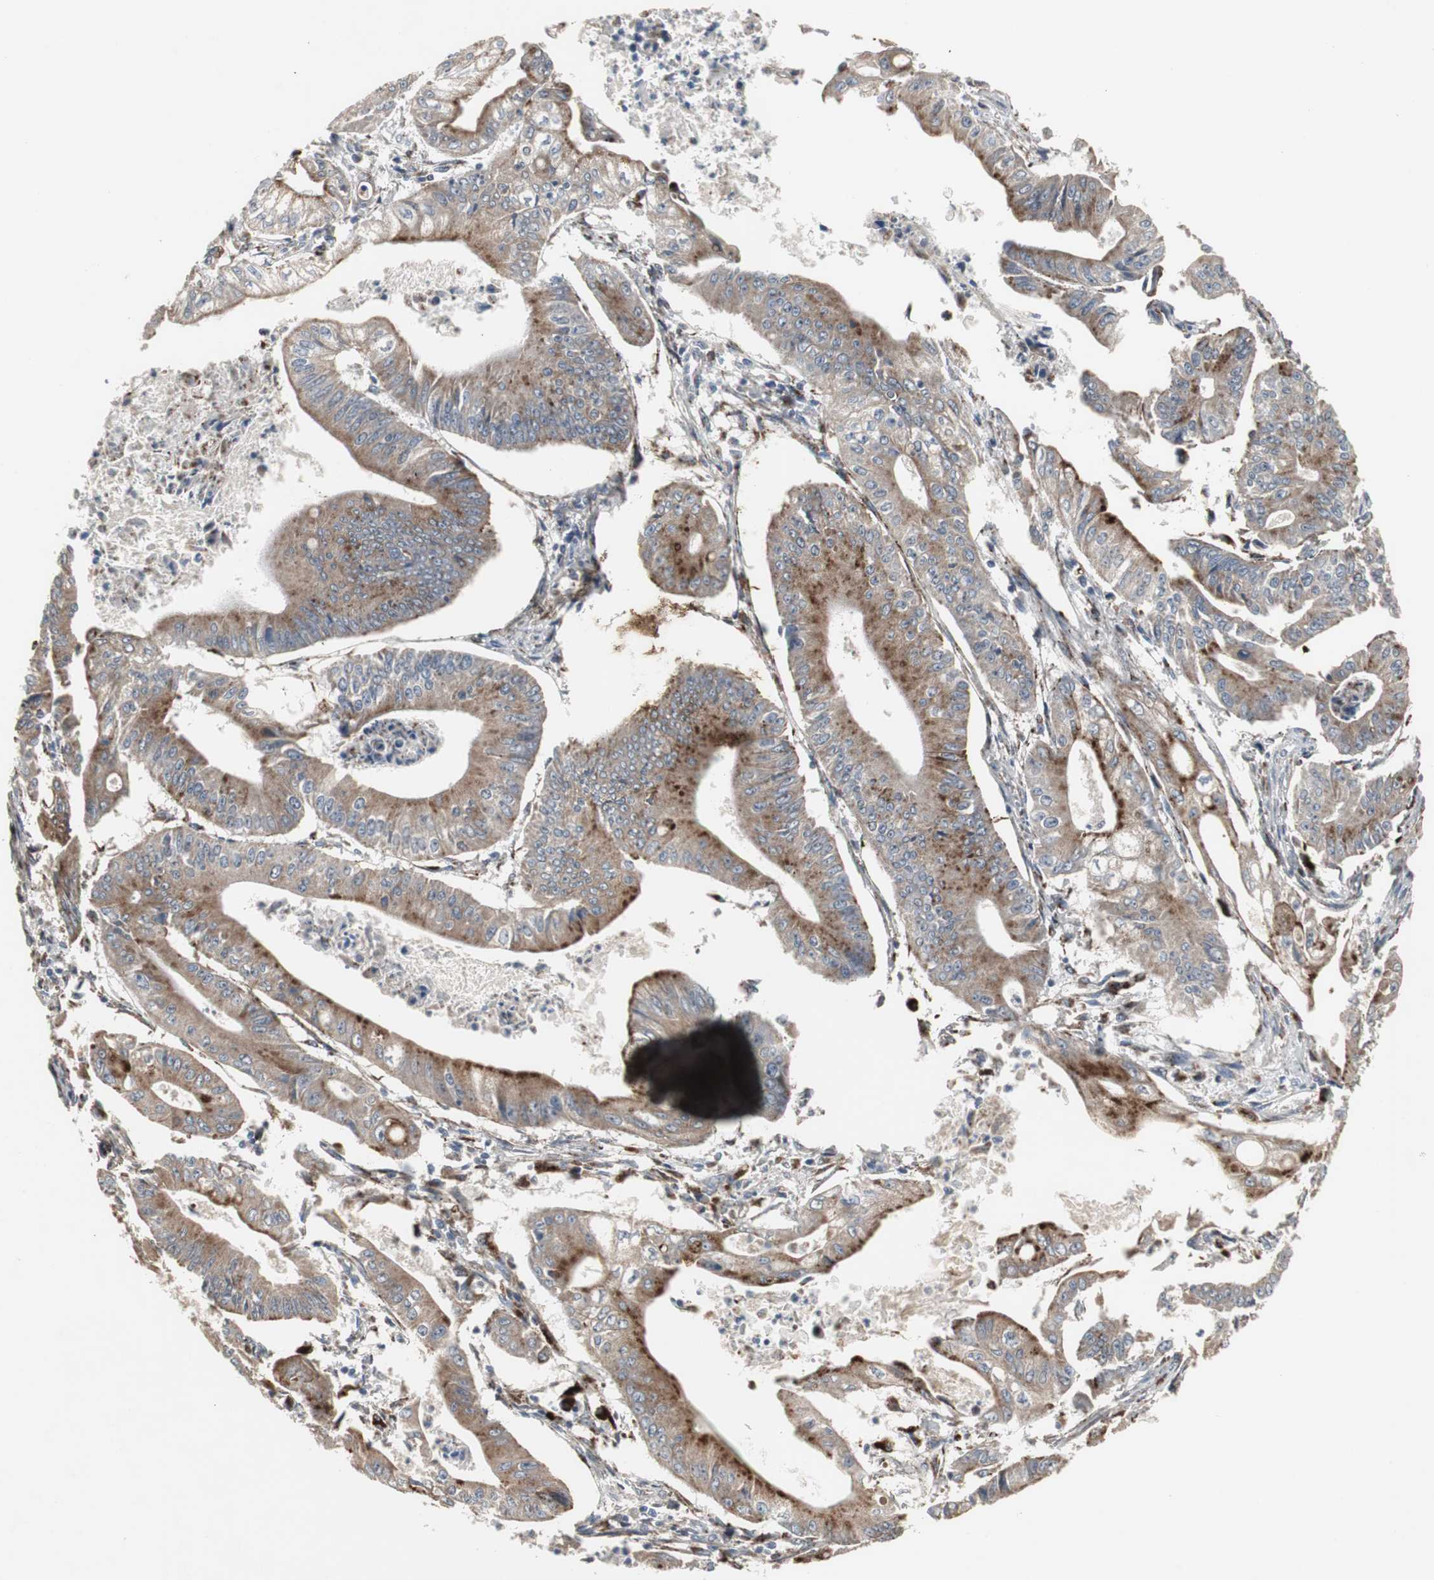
{"staining": {"intensity": "strong", "quantity": ">75%", "location": "cytoplasmic/membranous"}, "tissue": "pancreatic cancer", "cell_type": "Tumor cells", "image_type": "cancer", "snomed": [{"axis": "morphology", "description": "Normal tissue, NOS"}, {"axis": "topography", "description": "Lymph node"}], "caption": "Tumor cells exhibit high levels of strong cytoplasmic/membranous expression in approximately >75% of cells in human pancreatic cancer.", "gene": "GBA1", "patient": {"sex": "male", "age": 62}}